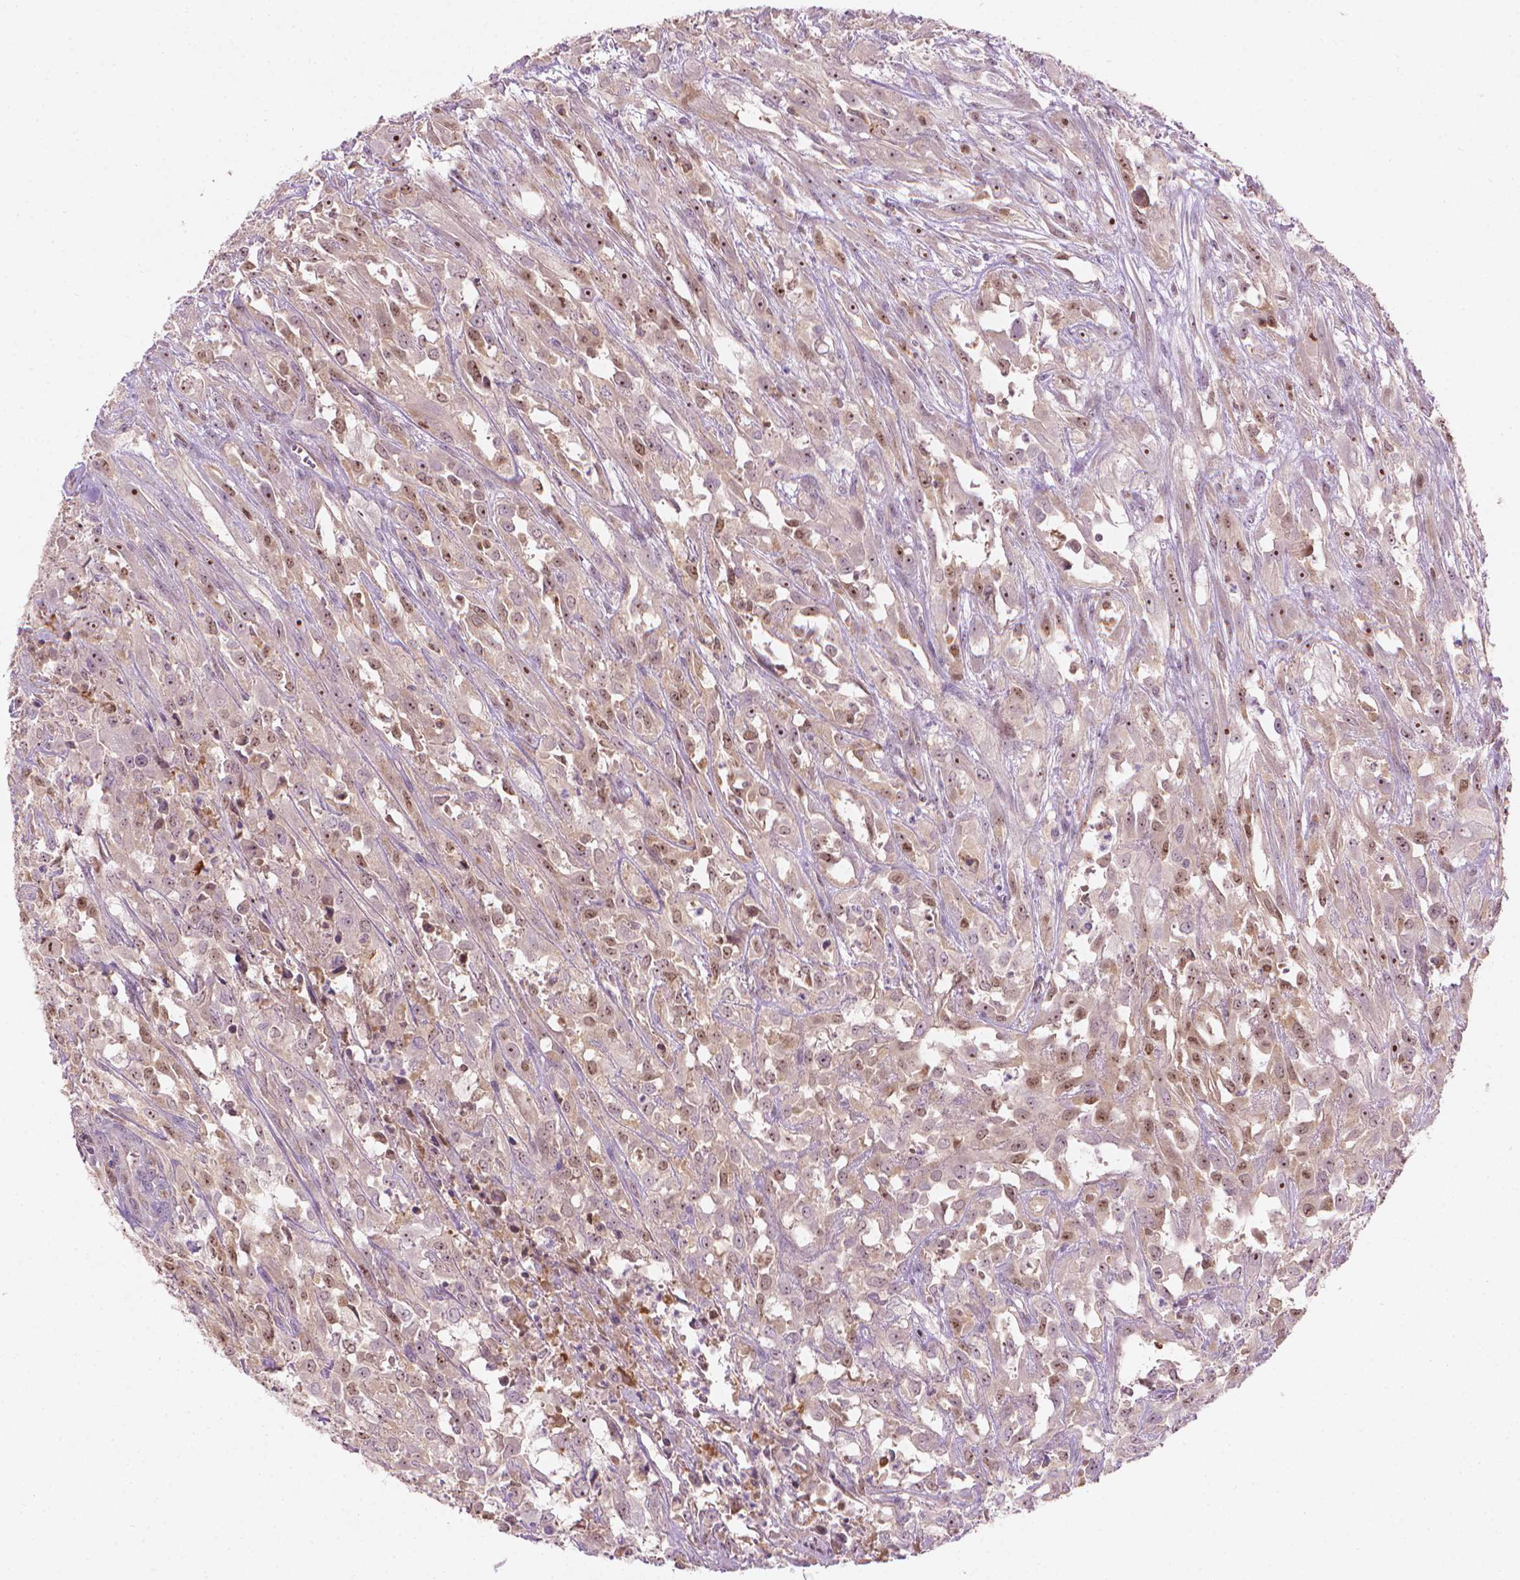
{"staining": {"intensity": "moderate", "quantity": "25%-75%", "location": "nuclear"}, "tissue": "urothelial cancer", "cell_type": "Tumor cells", "image_type": "cancer", "snomed": [{"axis": "morphology", "description": "Urothelial carcinoma, High grade"}, {"axis": "topography", "description": "Urinary bladder"}], "caption": "Urothelial cancer was stained to show a protein in brown. There is medium levels of moderate nuclear positivity in about 25%-75% of tumor cells.", "gene": "SMC2", "patient": {"sex": "male", "age": 67}}